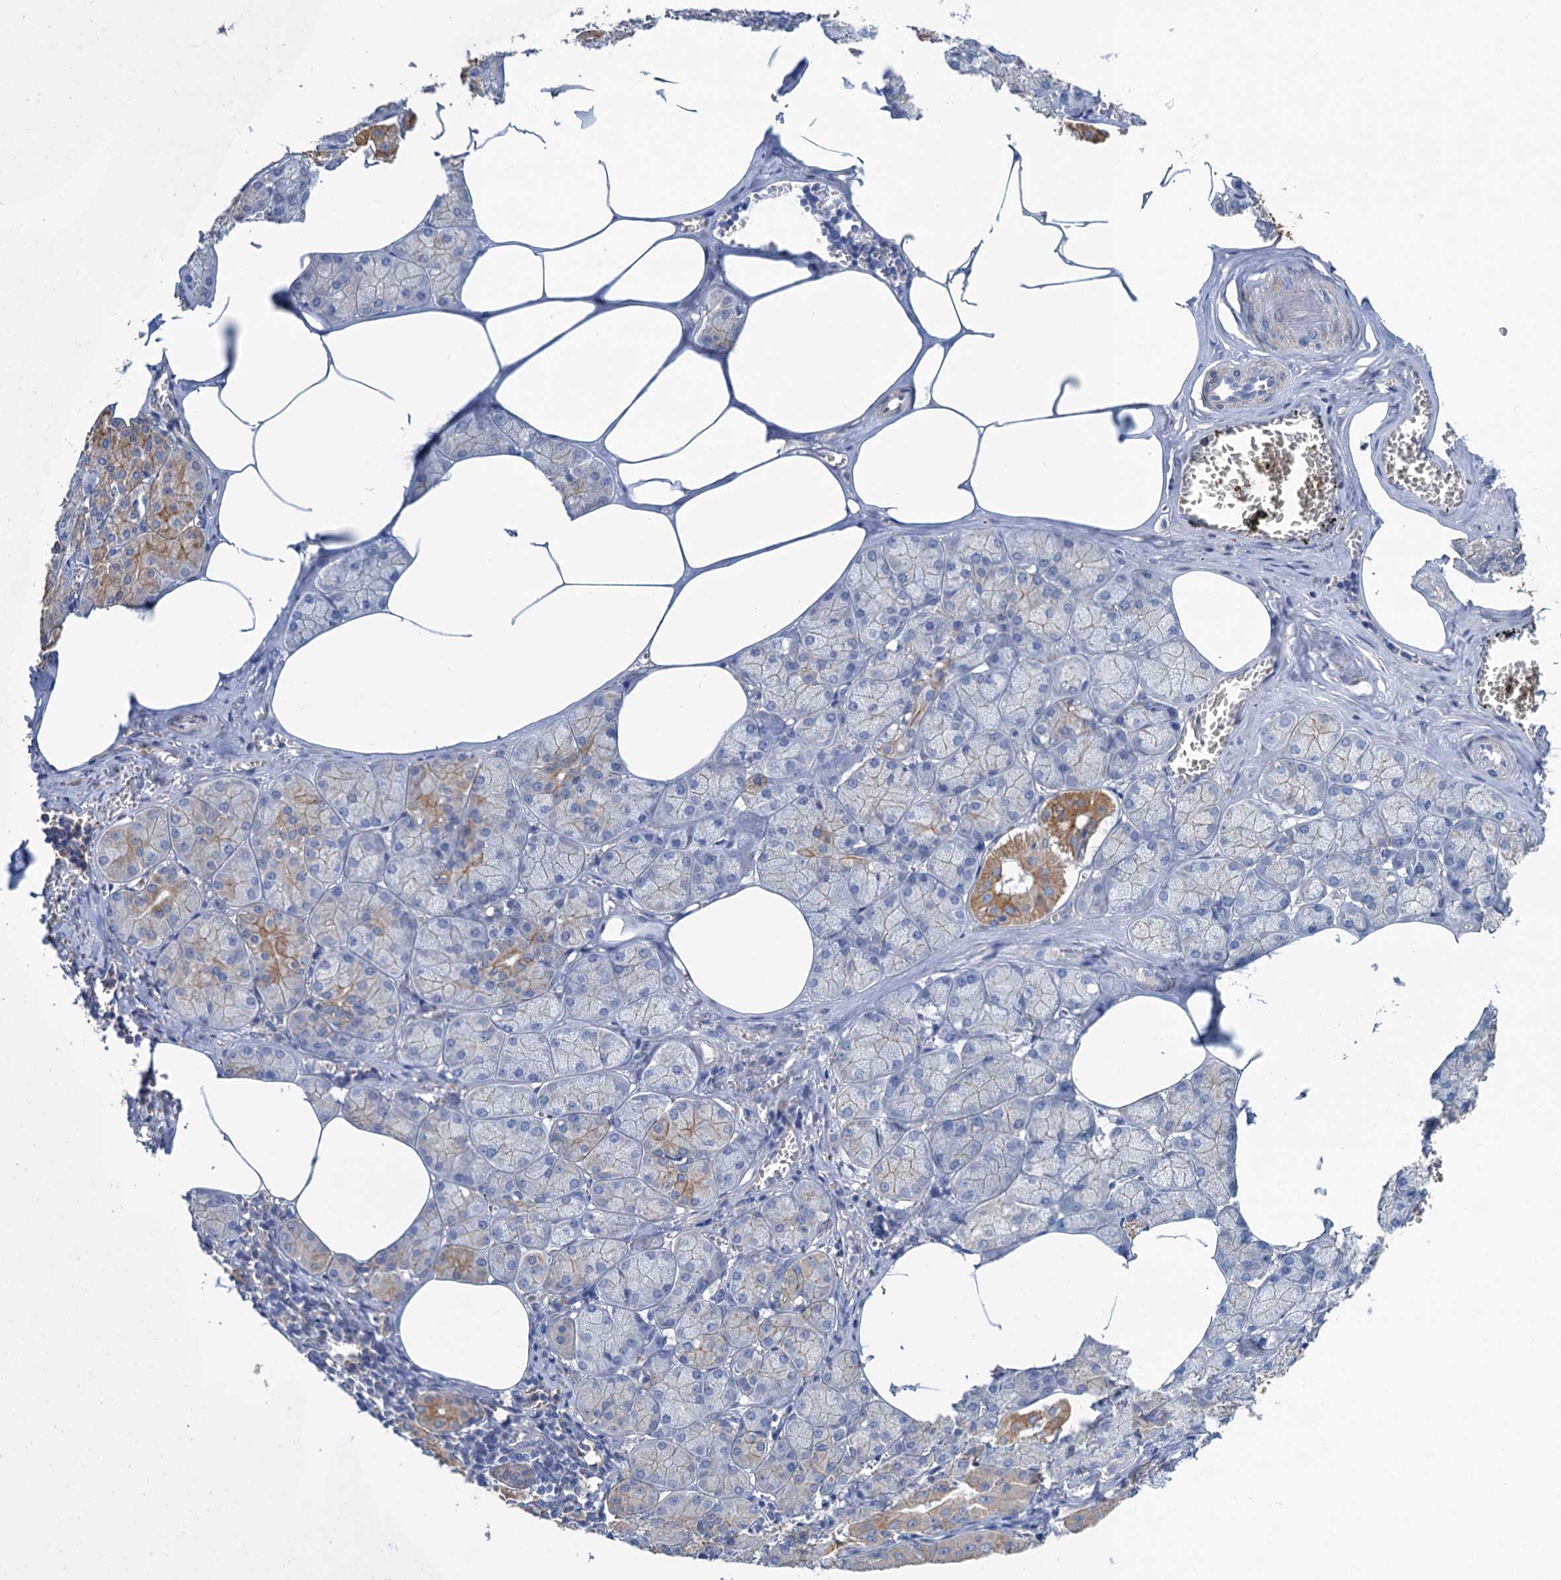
{"staining": {"intensity": "moderate", "quantity": ">75%", "location": "cytoplasmic/membranous"}, "tissue": "salivary gland", "cell_type": "Glandular cells", "image_type": "normal", "snomed": [{"axis": "morphology", "description": "Normal tissue, NOS"}, {"axis": "topography", "description": "Salivary gland"}], "caption": "Unremarkable salivary gland shows moderate cytoplasmic/membranous positivity in approximately >75% of glandular cells, visualized by immunohistochemistry.", "gene": "SMCO3", "patient": {"sex": "male", "age": 62}}